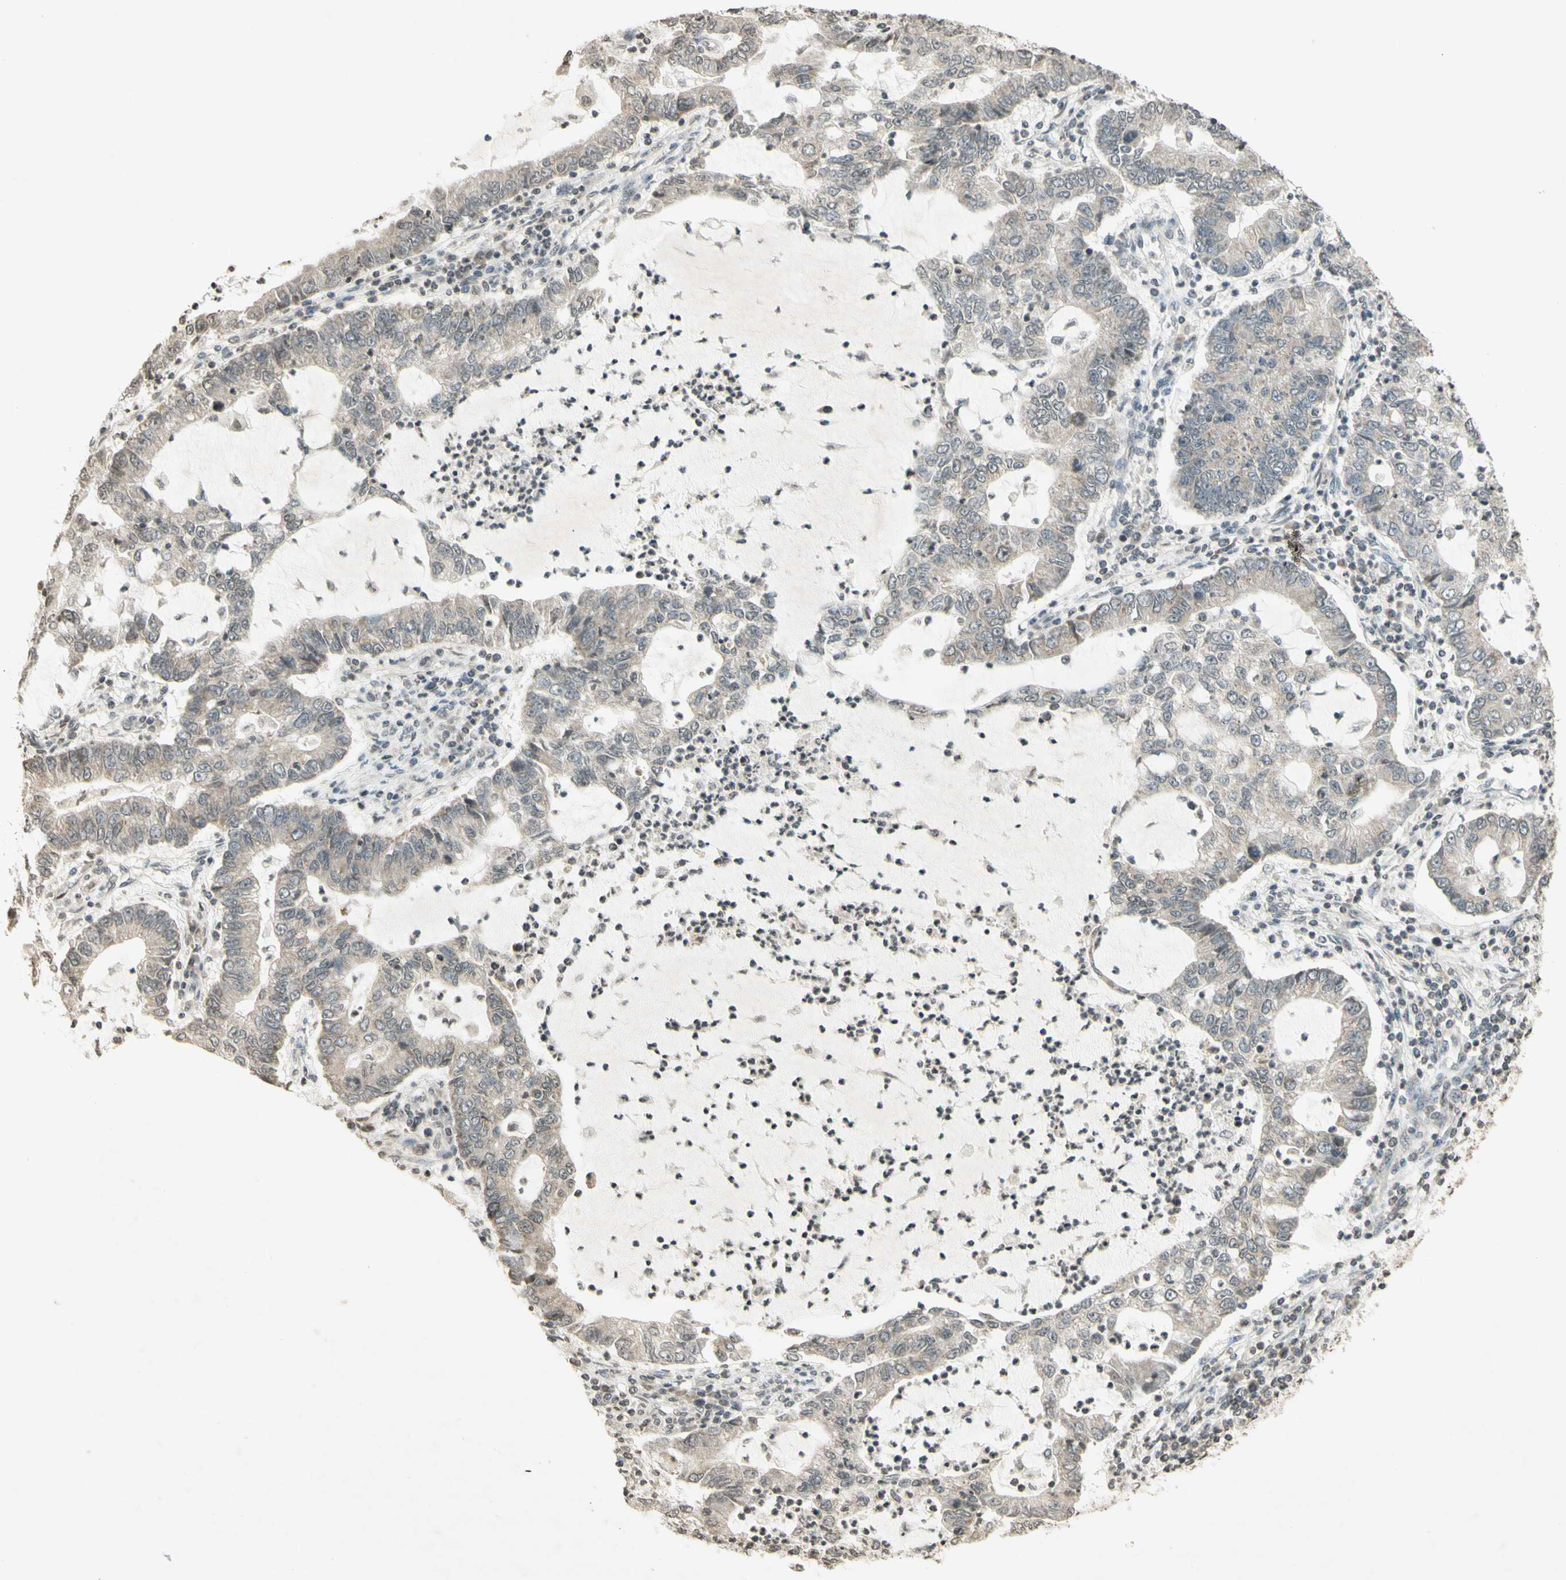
{"staining": {"intensity": "weak", "quantity": "25%-75%", "location": "cytoplasmic/membranous"}, "tissue": "lung cancer", "cell_type": "Tumor cells", "image_type": "cancer", "snomed": [{"axis": "morphology", "description": "Adenocarcinoma, NOS"}, {"axis": "topography", "description": "Lung"}], "caption": "Adenocarcinoma (lung) was stained to show a protein in brown. There is low levels of weak cytoplasmic/membranous staining in about 25%-75% of tumor cells. (DAB (3,3'-diaminobenzidine) IHC with brightfield microscopy, high magnification).", "gene": "CCNI", "patient": {"sex": "female", "age": 51}}